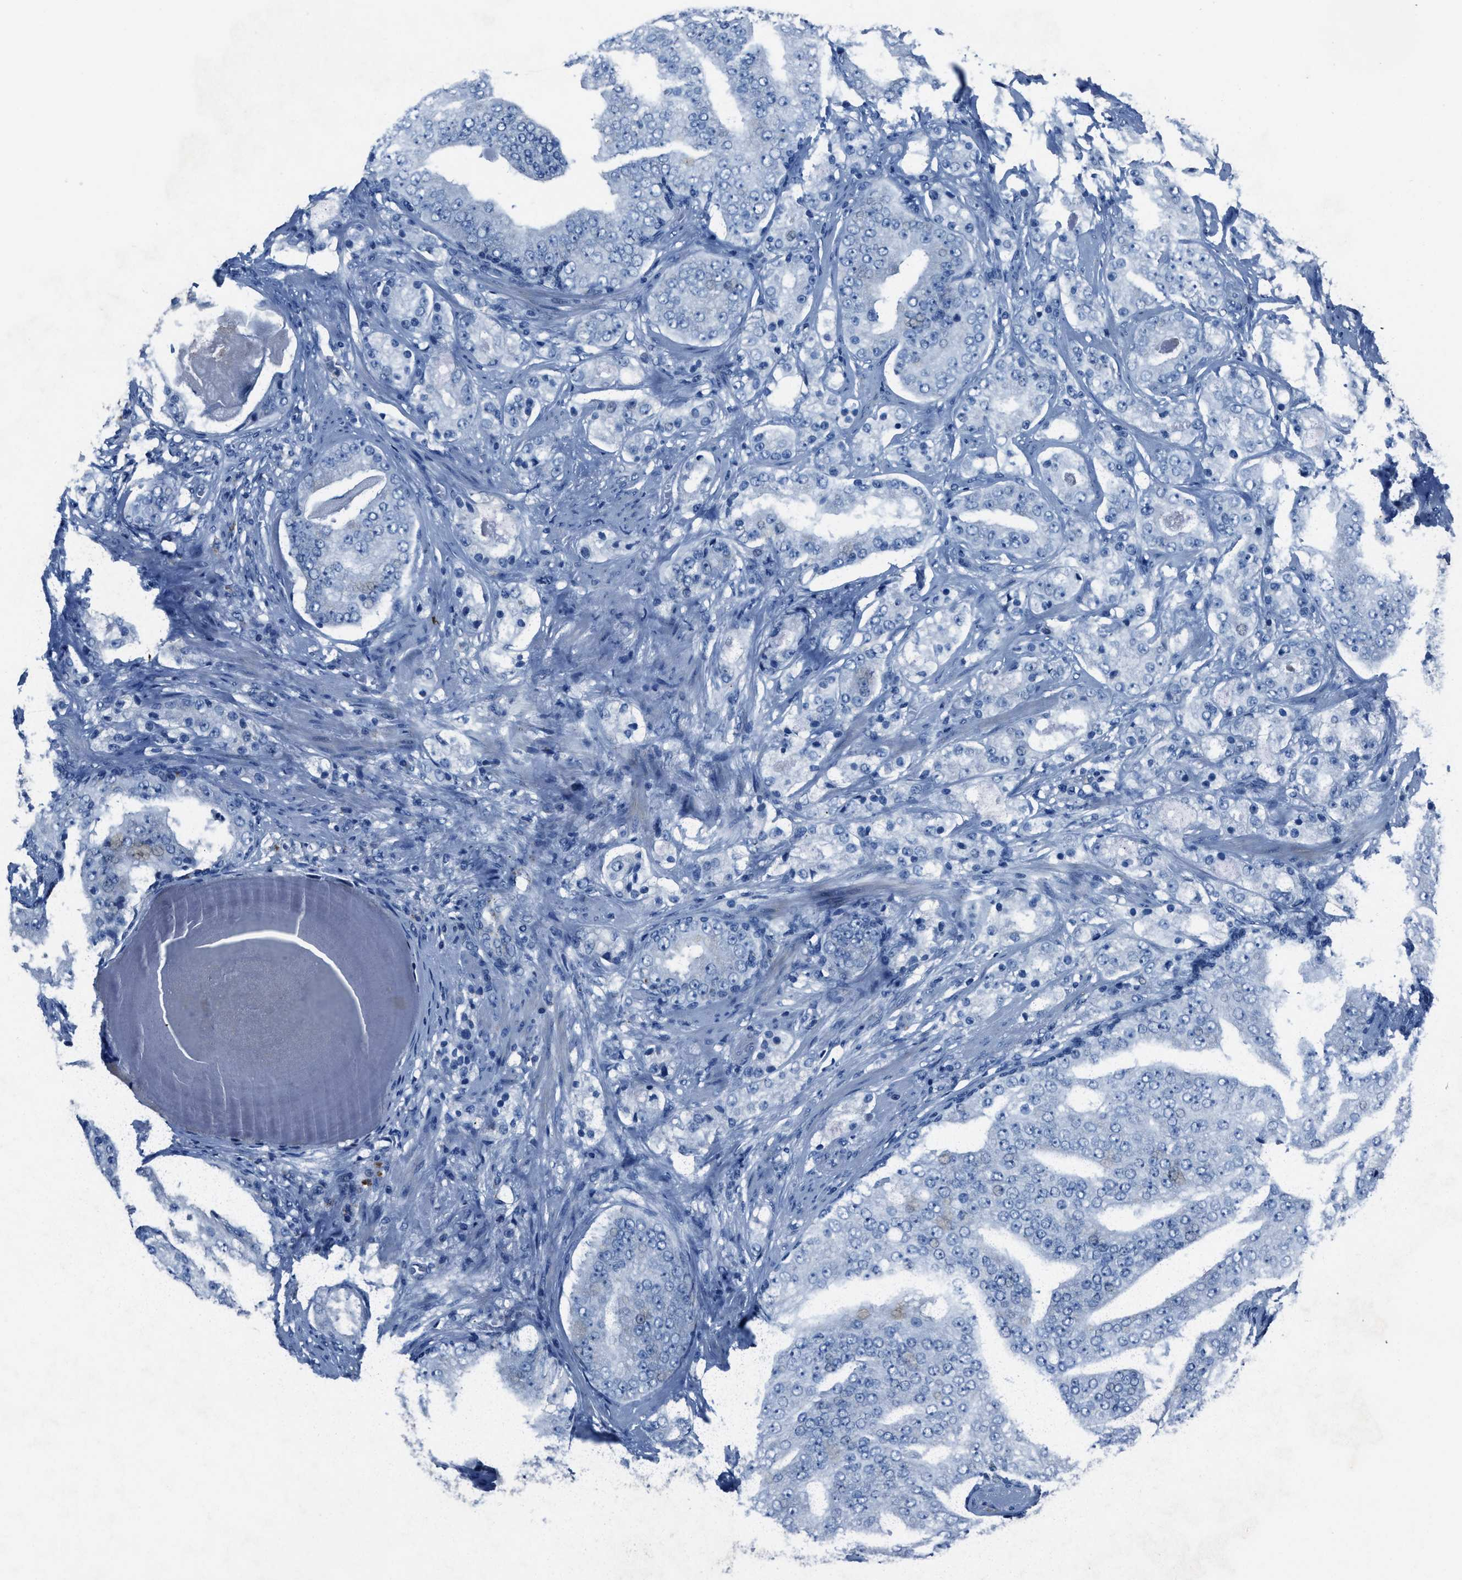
{"staining": {"intensity": "negative", "quantity": "none", "location": "none"}, "tissue": "prostate cancer", "cell_type": "Tumor cells", "image_type": "cancer", "snomed": [{"axis": "morphology", "description": "Adenocarcinoma, High grade"}, {"axis": "topography", "description": "Prostate"}], "caption": "The photomicrograph demonstrates no significant expression in tumor cells of high-grade adenocarcinoma (prostate).", "gene": "ADAM2", "patient": {"sex": "male", "age": 68}}